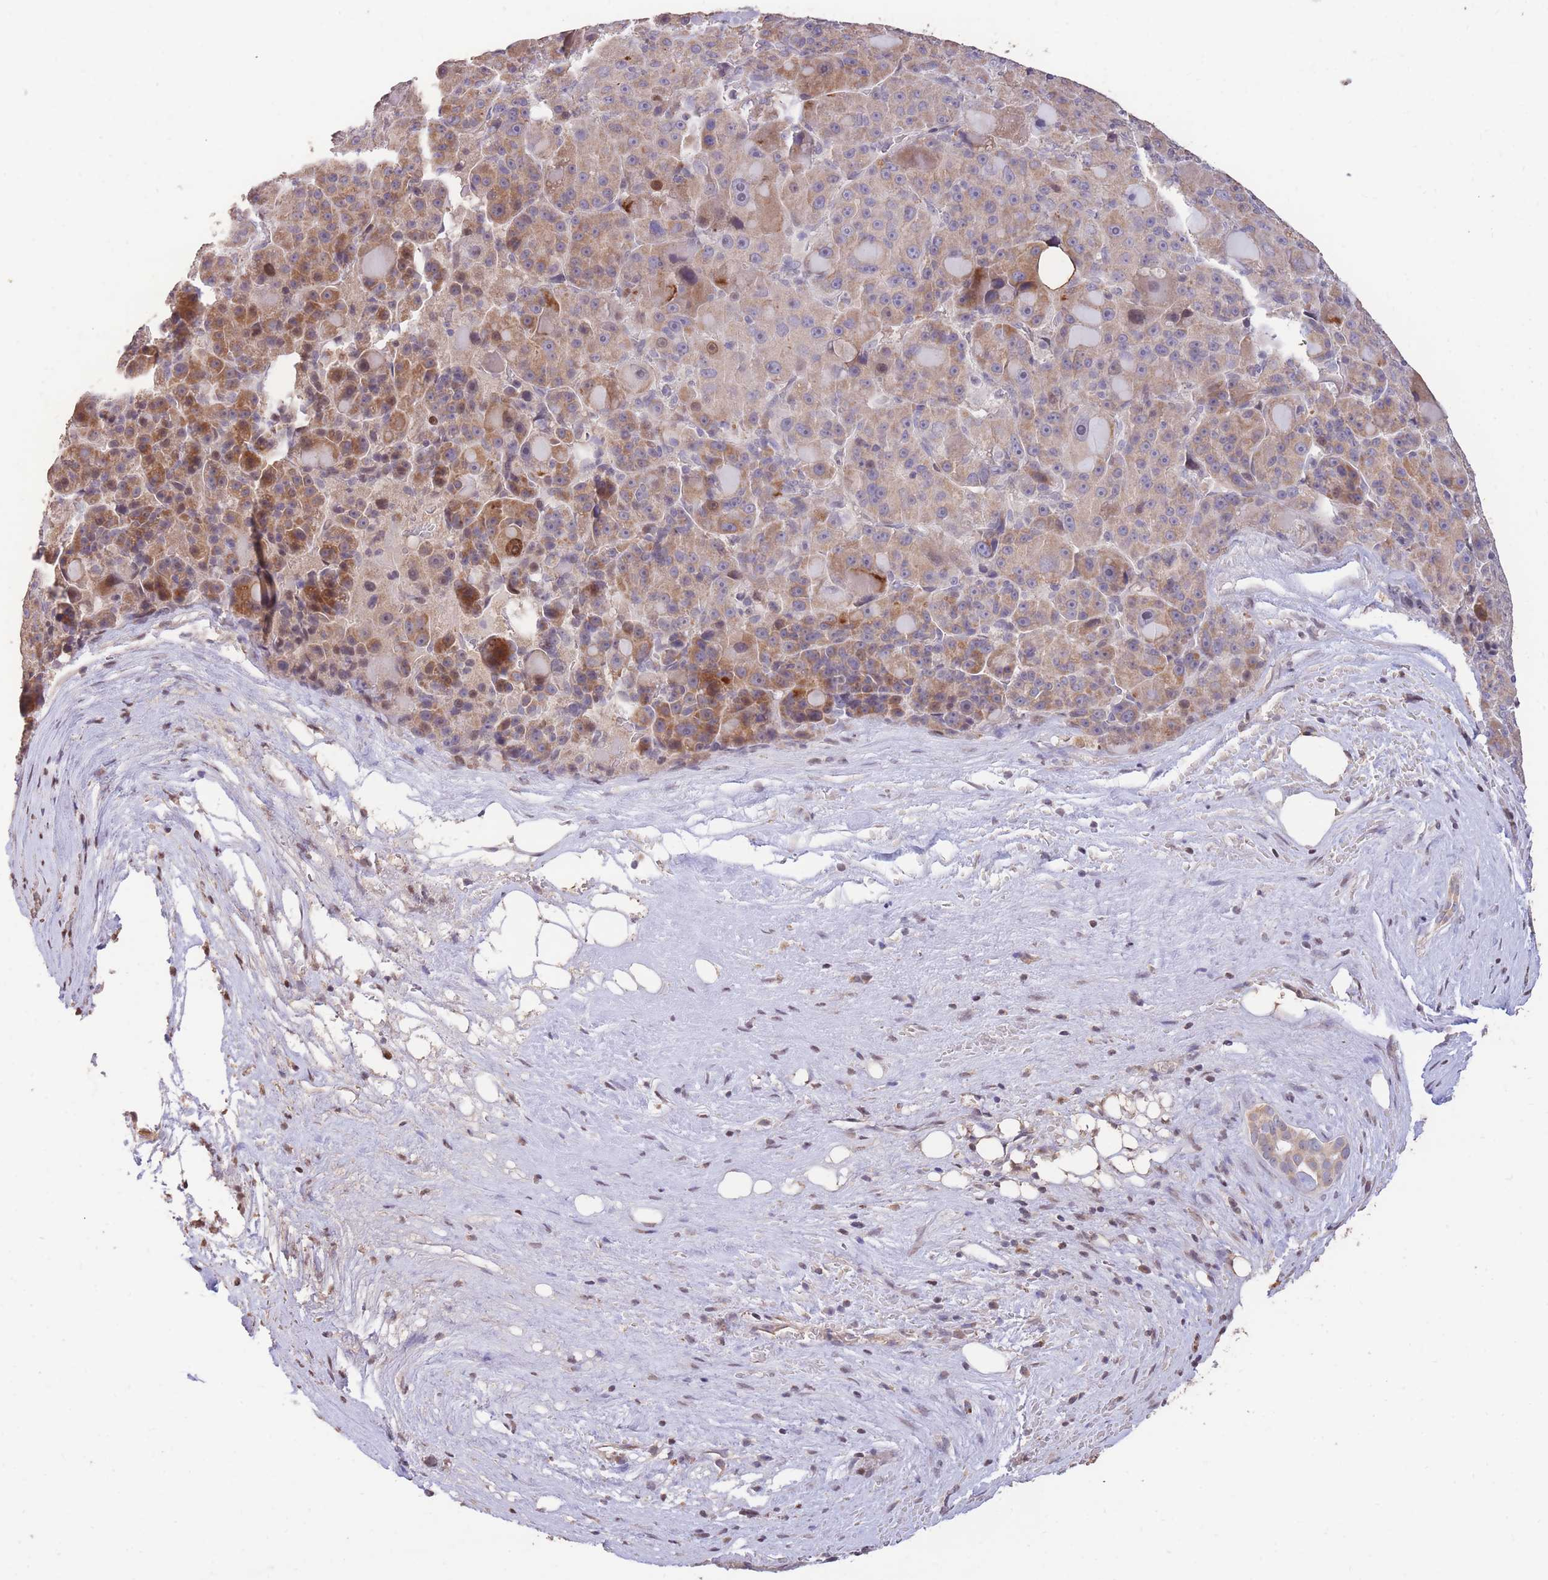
{"staining": {"intensity": "moderate", "quantity": ">75%", "location": "cytoplasmic/membranous"}, "tissue": "liver cancer", "cell_type": "Tumor cells", "image_type": "cancer", "snomed": [{"axis": "morphology", "description": "Carcinoma, Hepatocellular, NOS"}, {"axis": "topography", "description": "Liver"}], "caption": "Protein positivity by IHC shows moderate cytoplasmic/membranous positivity in about >75% of tumor cells in liver cancer. (DAB (3,3'-diaminobenzidine) IHC, brown staining for protein, blue staining for nuclei).", "gene": "RGS14", "patient": {"sex": "male", "age": 76}}